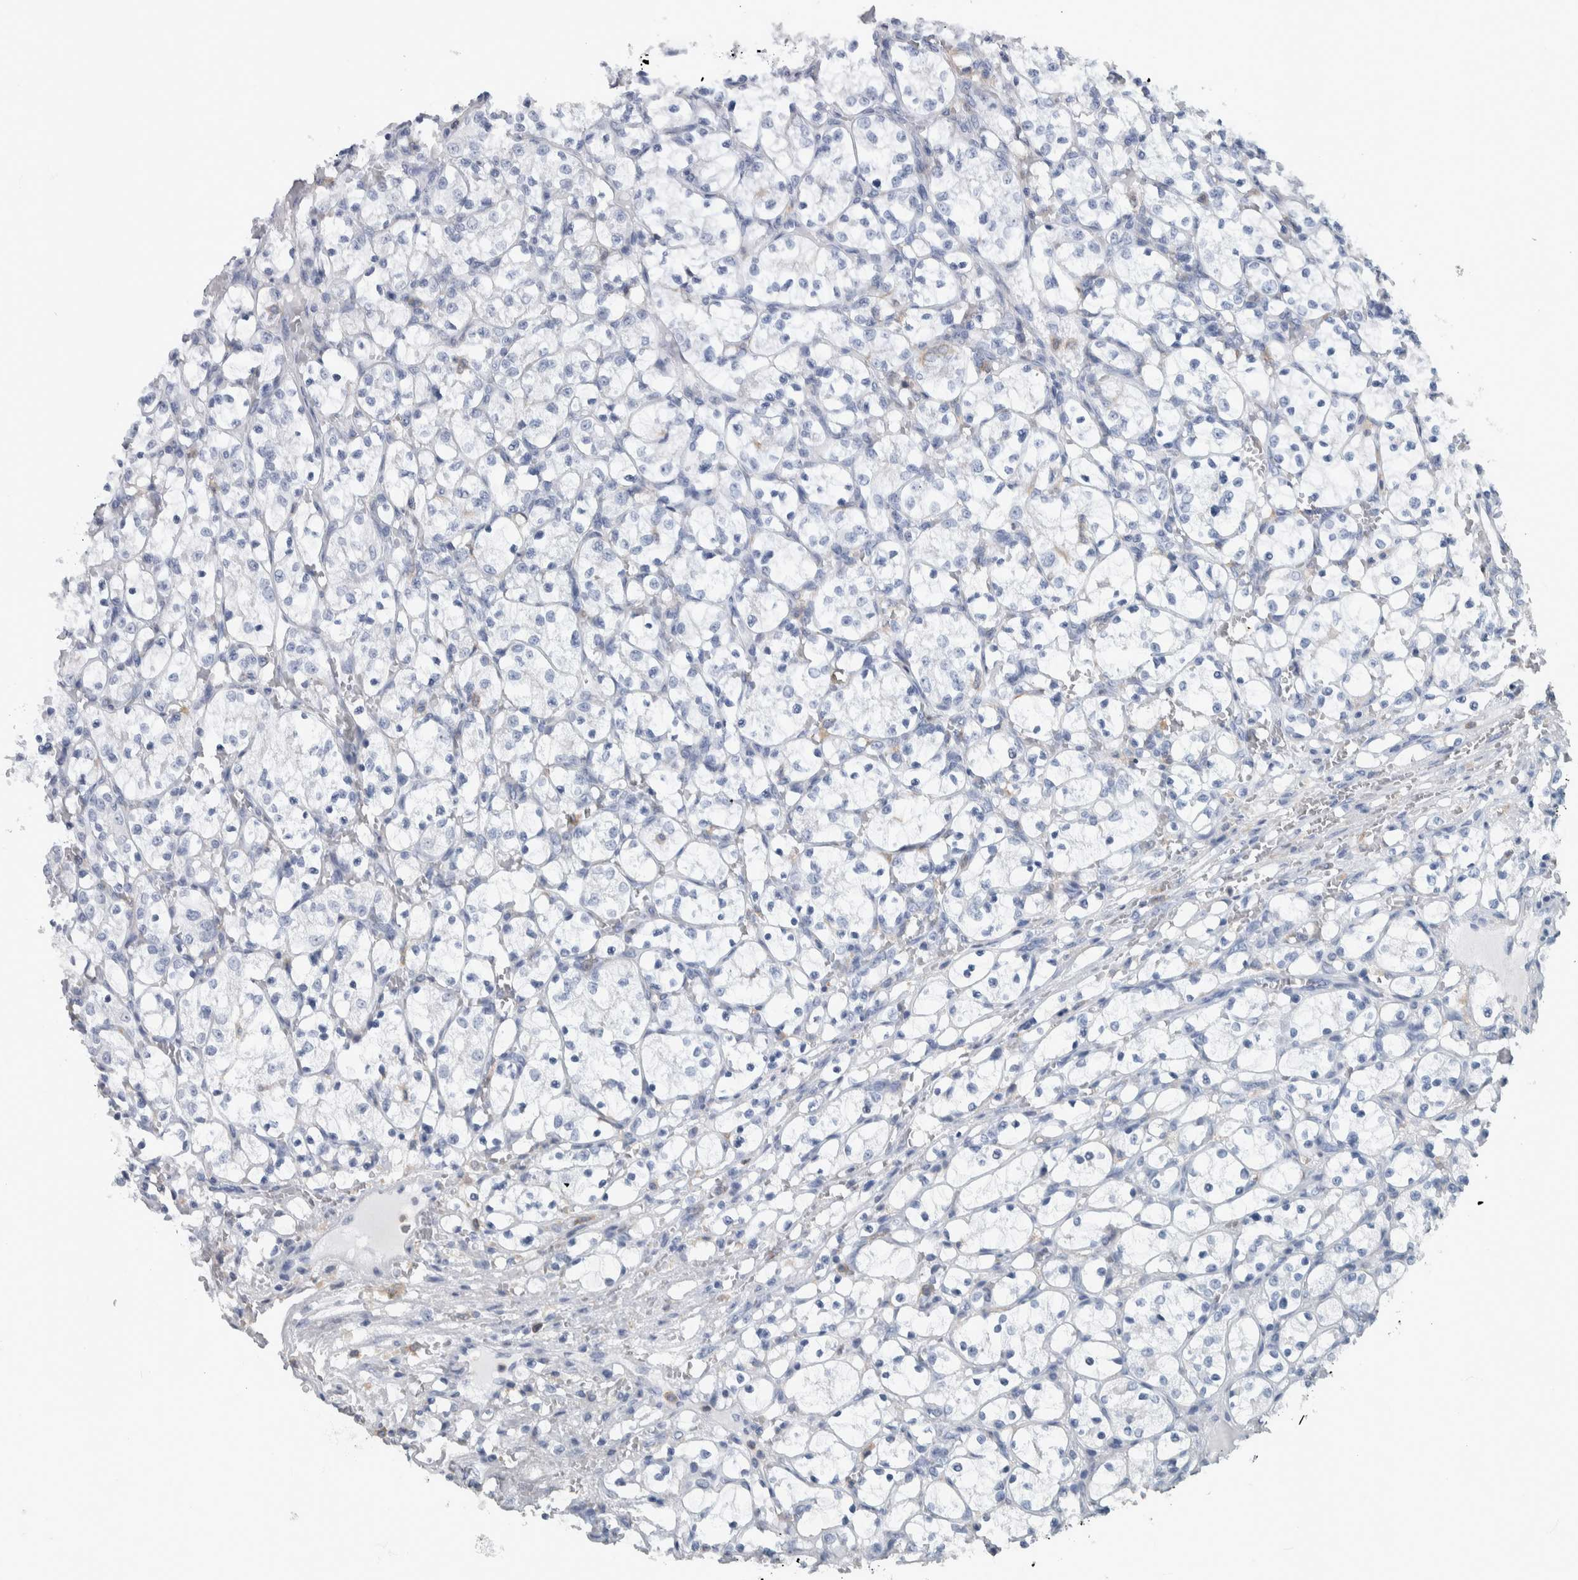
{"staining": {"intensity": "negative", "quantity": "none", "location": "none"}, "tissue": "renal cancer", "cell_type": "Tumor cells", "image_type": "cancer", "snomed": [{"axis": "morphology", "description": "Adenocarcinoma, NOS"}, {"axis": "topography", "description": "Kidney"}], "caption": "Tumor cells show no significant expression in renal adenocarcinoma.", "gene": "SKAP2", "patient": {"sex": "female", "age": 69}}